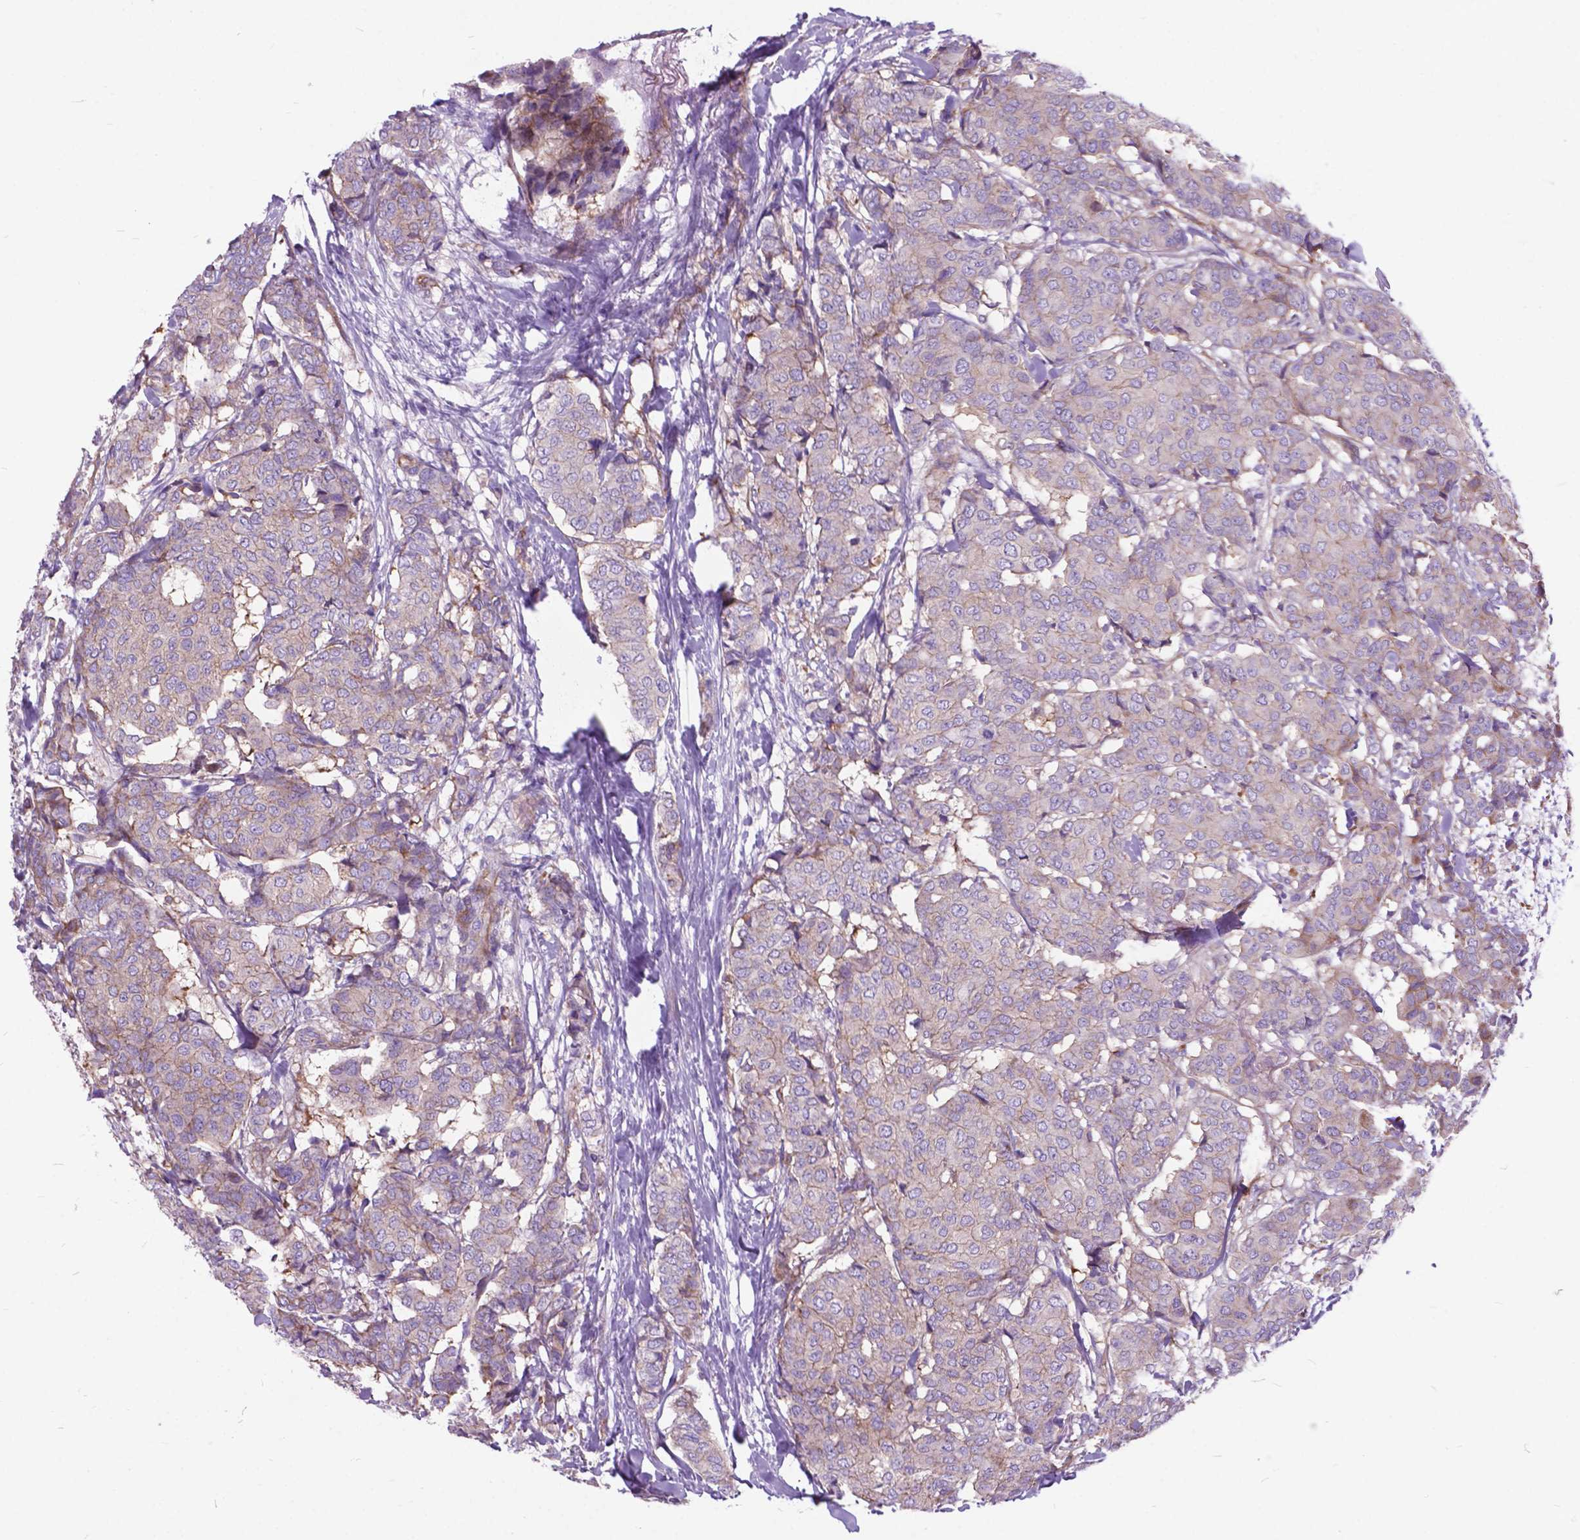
{"staining": {"intensity": "weak", "quantity": "<25%", "location": "cytoplasmic/membranous"}, "tissue": "breast cancer", "cell_type": "Tumor cells", "image_type": "cancer", "snomed": [{"axis": "morphology", "description": "Duct carcinoma"}, {"axis": "topography", "description": "Breast"}], "caption": "Breast cancer stained for a protein using IHC reveals no staining tumor cells.", "gene": "FLT4", "patient": {"sex": "female", "age": 75}}